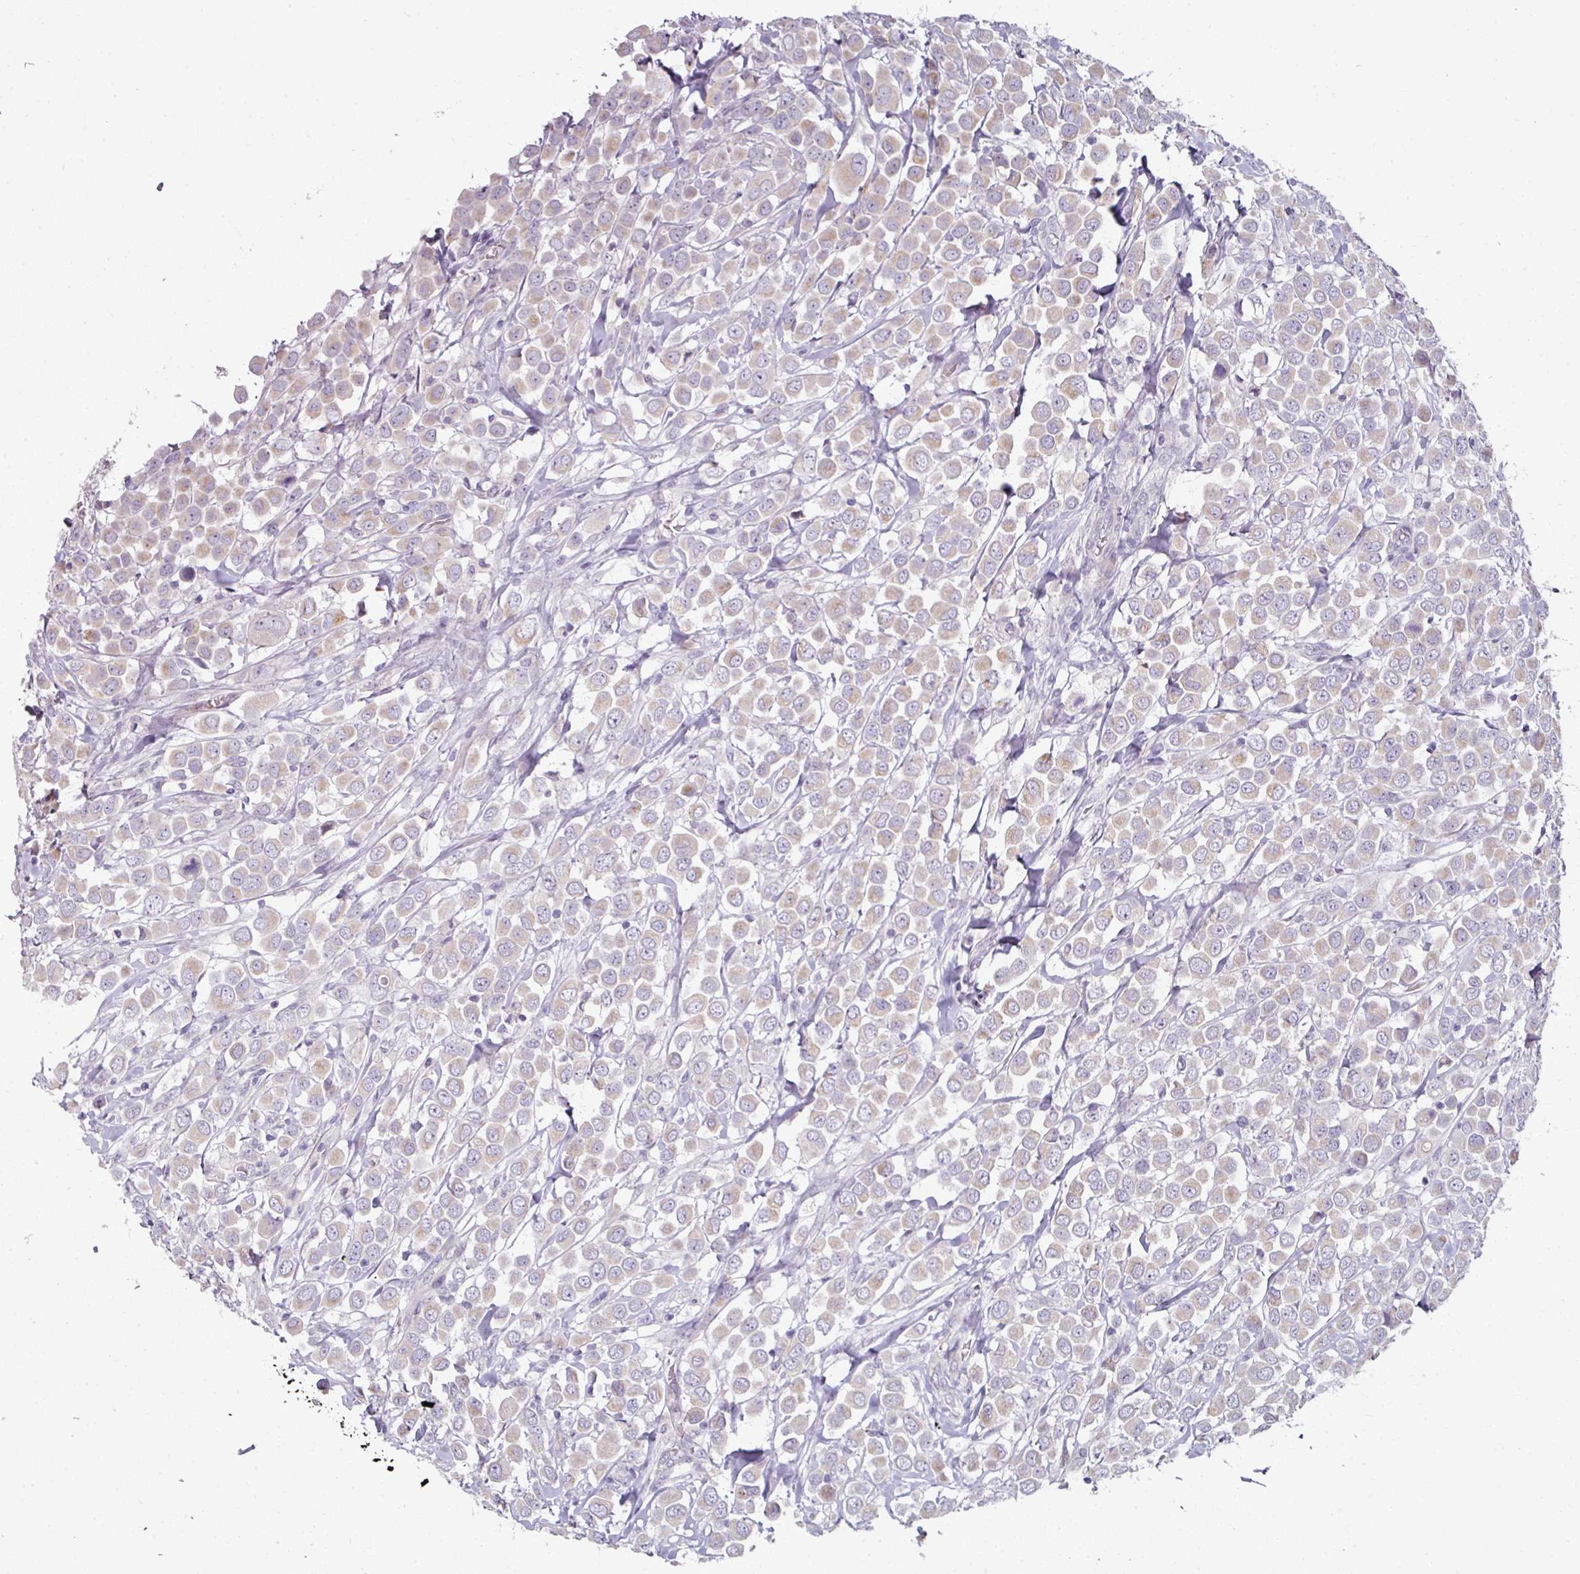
{"staining": {"intensity": "negative", "quantity": "none", "location": "none"}, "tissue": "breast cancer", "cell_type": "Tumor cells", "image_type": "cancer", "snomed": [{"axis": "morphology", "description": "Duct carcinoma"}, {"axis": "topography", "description": "Breast"}], "caption": "DAB immunohistochemical staining of breast cancer demonstrates no significant expression in tumor cells.", "gene": "FHAD1", "patient": {"sex": "female", "age": 61}}